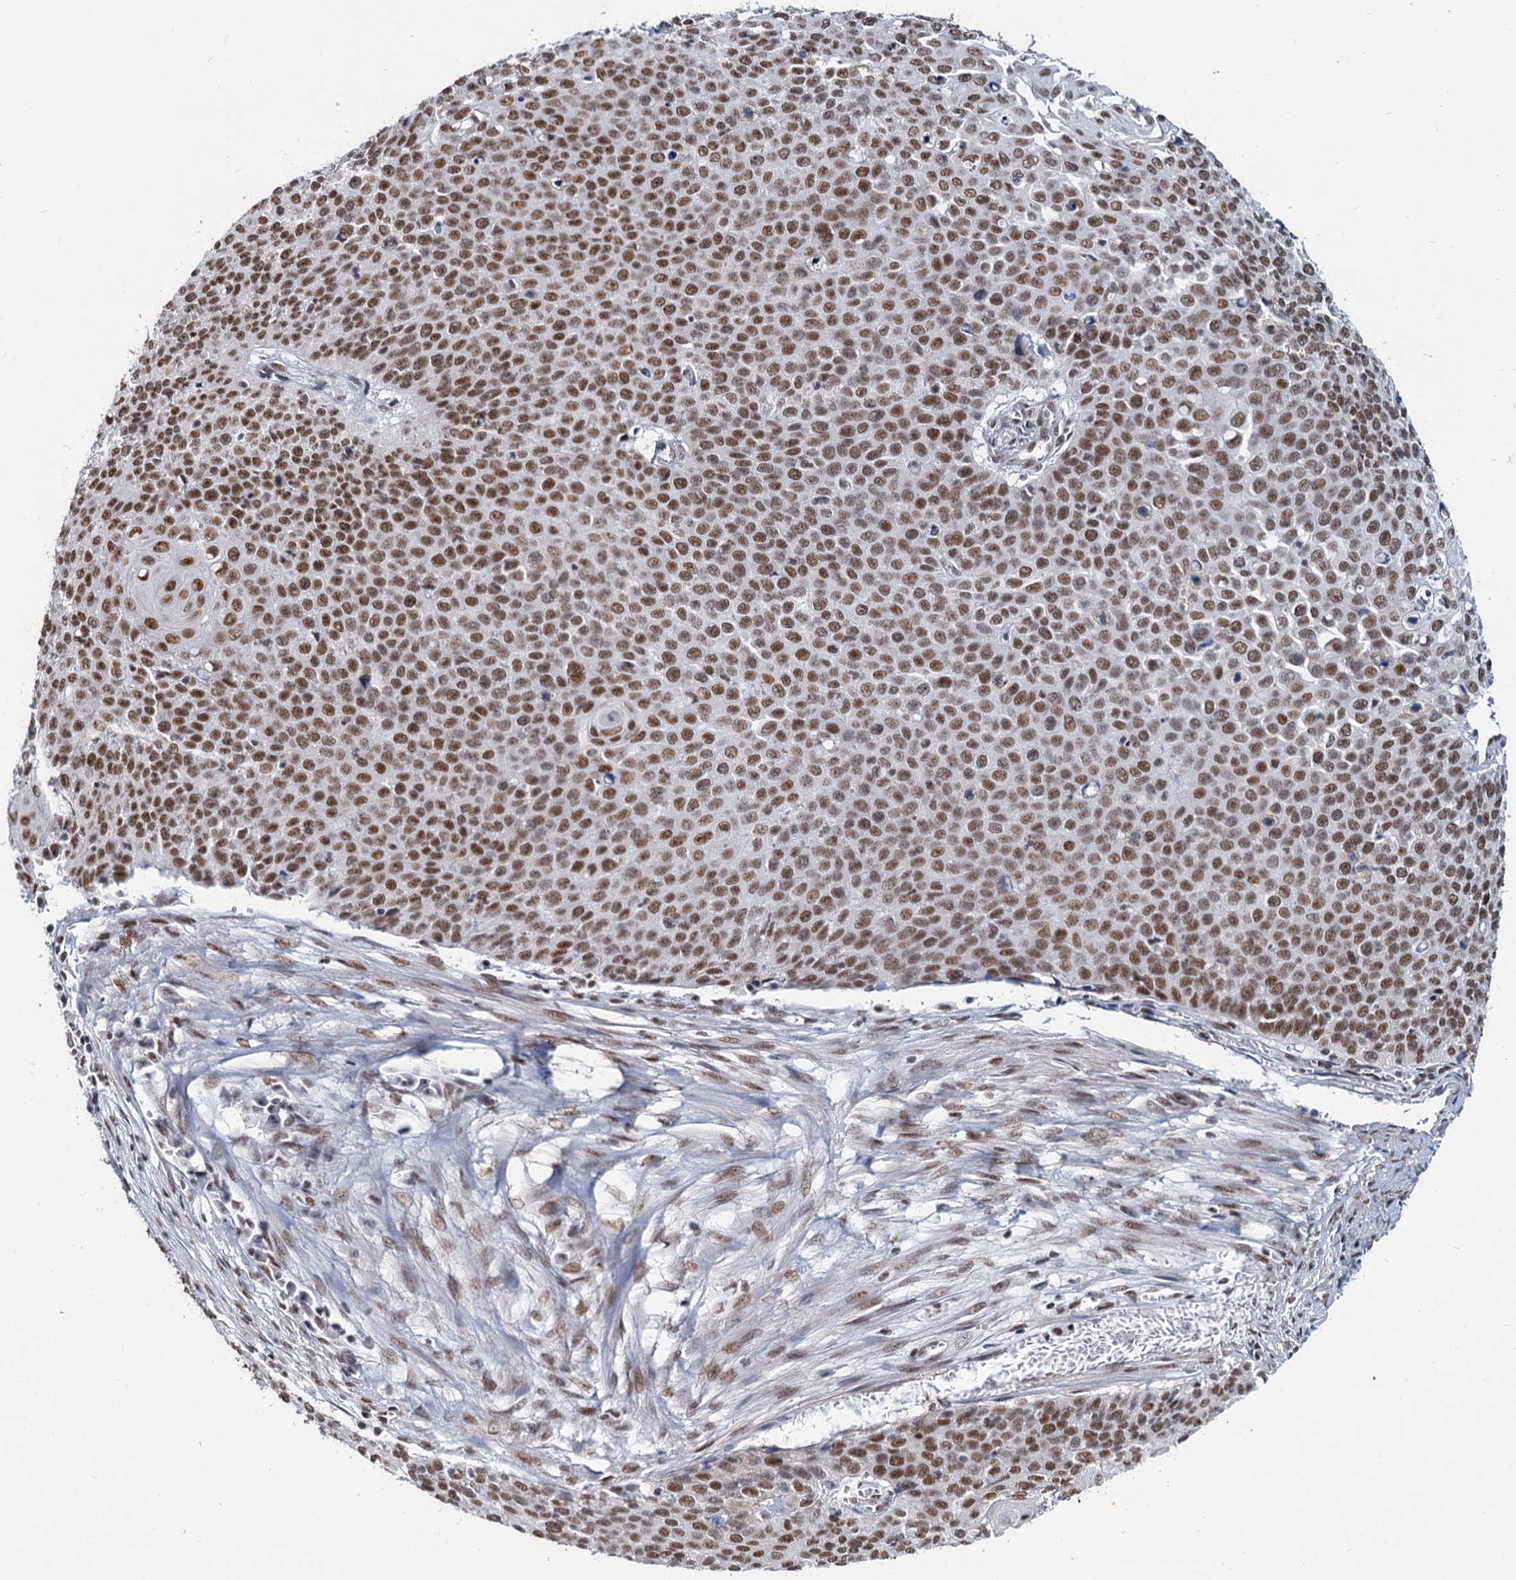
{"staining": {"intensity": "moderate", "quantity": ">75%", "location": "nuclear"}, "tissue": "cervical cancer", "cell_type": "Tumor cells", "image_type": "cancer", "snomed": [{"axis": "morphology", "description": "Squamous cell carcinoma, NOS"}, {"axis": "topography", "description": "Cervix"}], "caption": "Cervical cancer (squamous cell carcinoma) stained with a protein marker shows moderate staining in tumor cells.", "gene": "METTL14", "patient": {"sex": "female", "age": 39}}